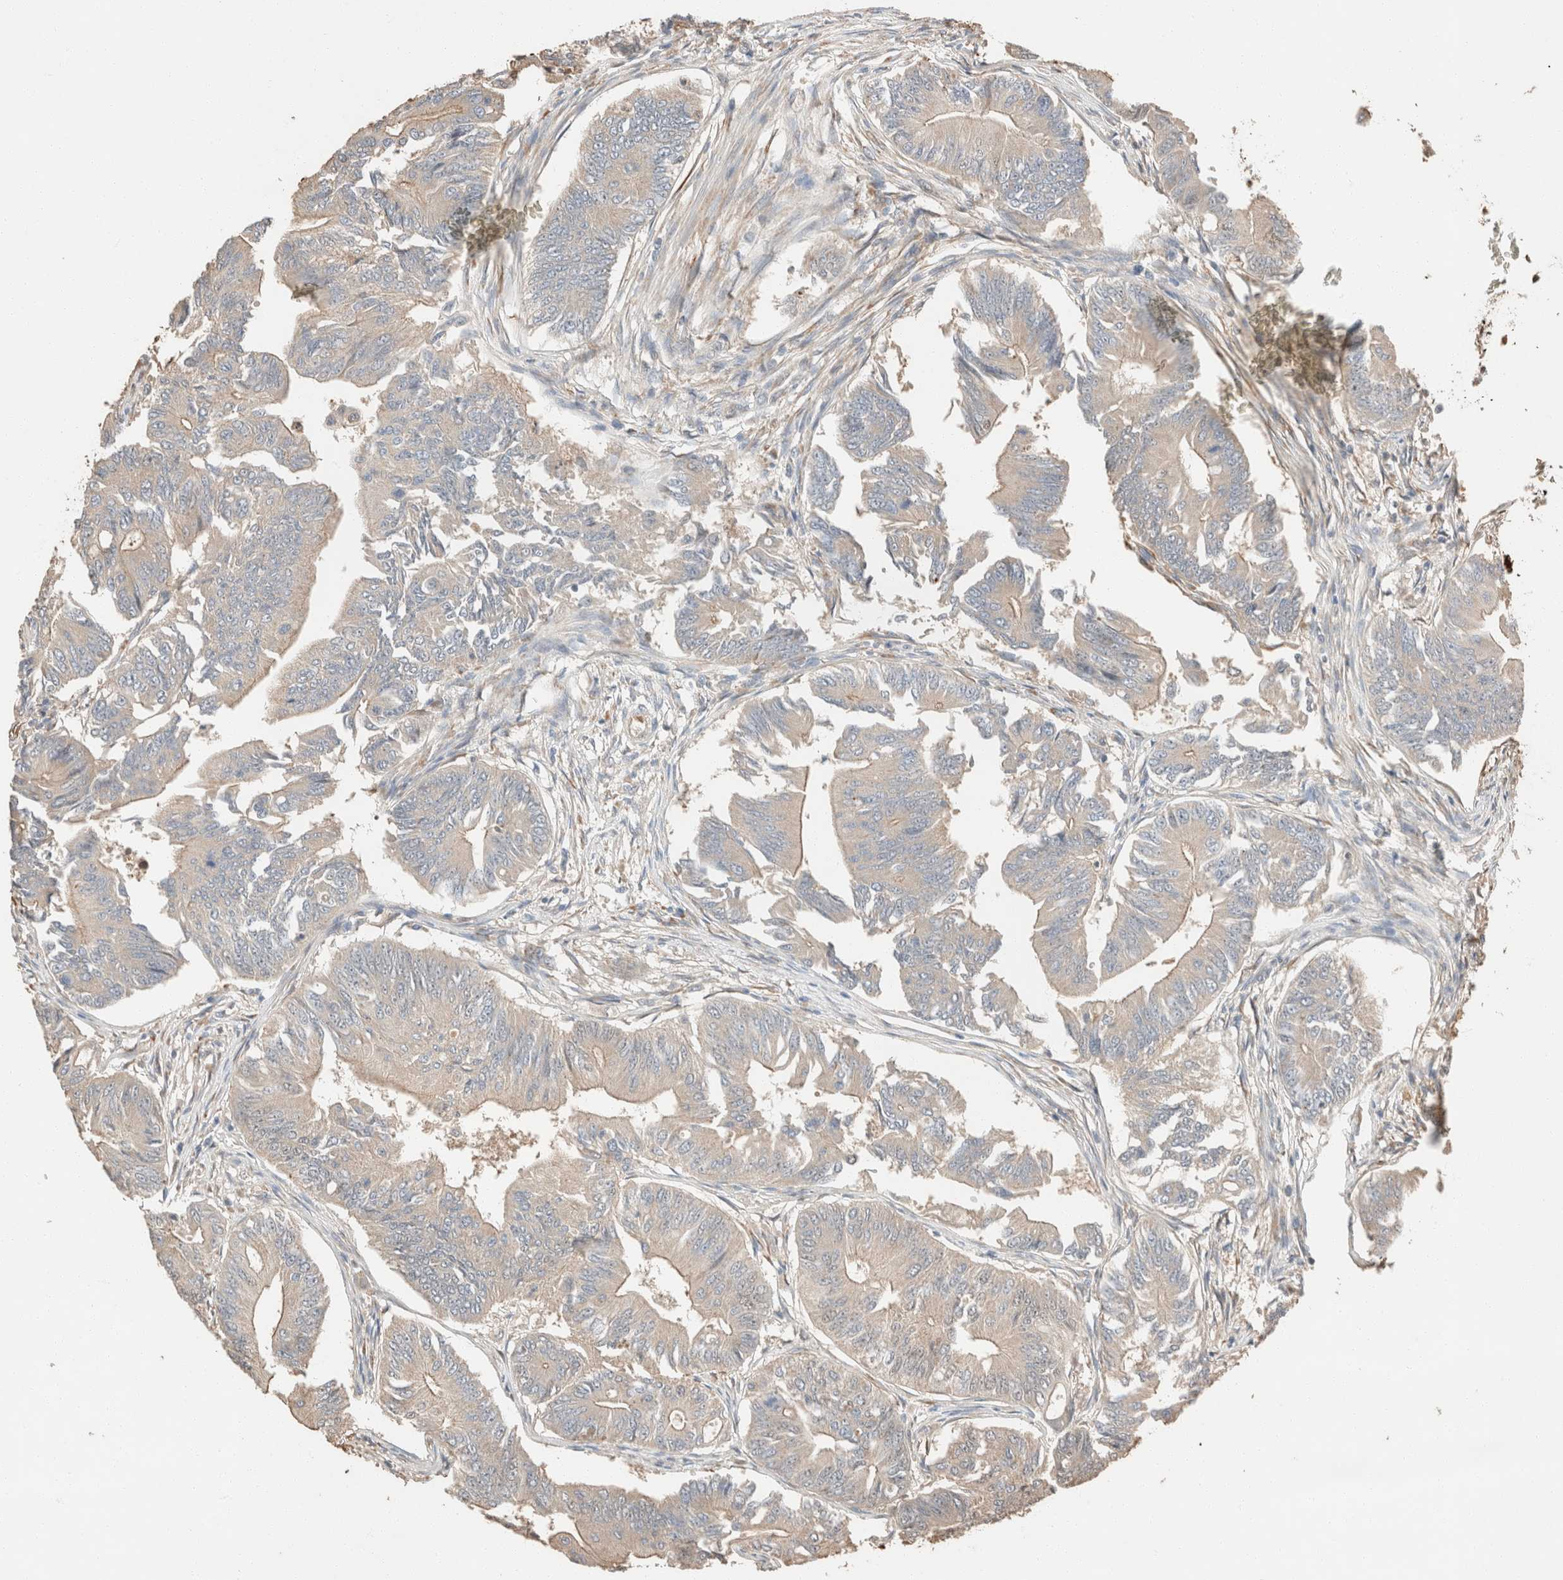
{"staining": {"intensity": "weak", "quantity": ">75%", "location": "cytoplasmic/membranous"}, "tissue": "colorectal cancer", "cell_type": "Tumor cells", "image_type": "cancer", "snomed": [{"axis": "morphology", "description": "Adenoma, NOS"}, {"axis": "morphology", "description": "Adenocarcinoma, NOS"}, {"axis": "topography", "description": "Colon"}], "caption": "High-power microscopy captured an immunohistochemistry micrograph of colorectal cancer, revealing weak cytoplasmic/membranous expression in about >75% of tumor cells.", "gene": "TUBD1", "patient": {"sex": "male", "age": 79}}